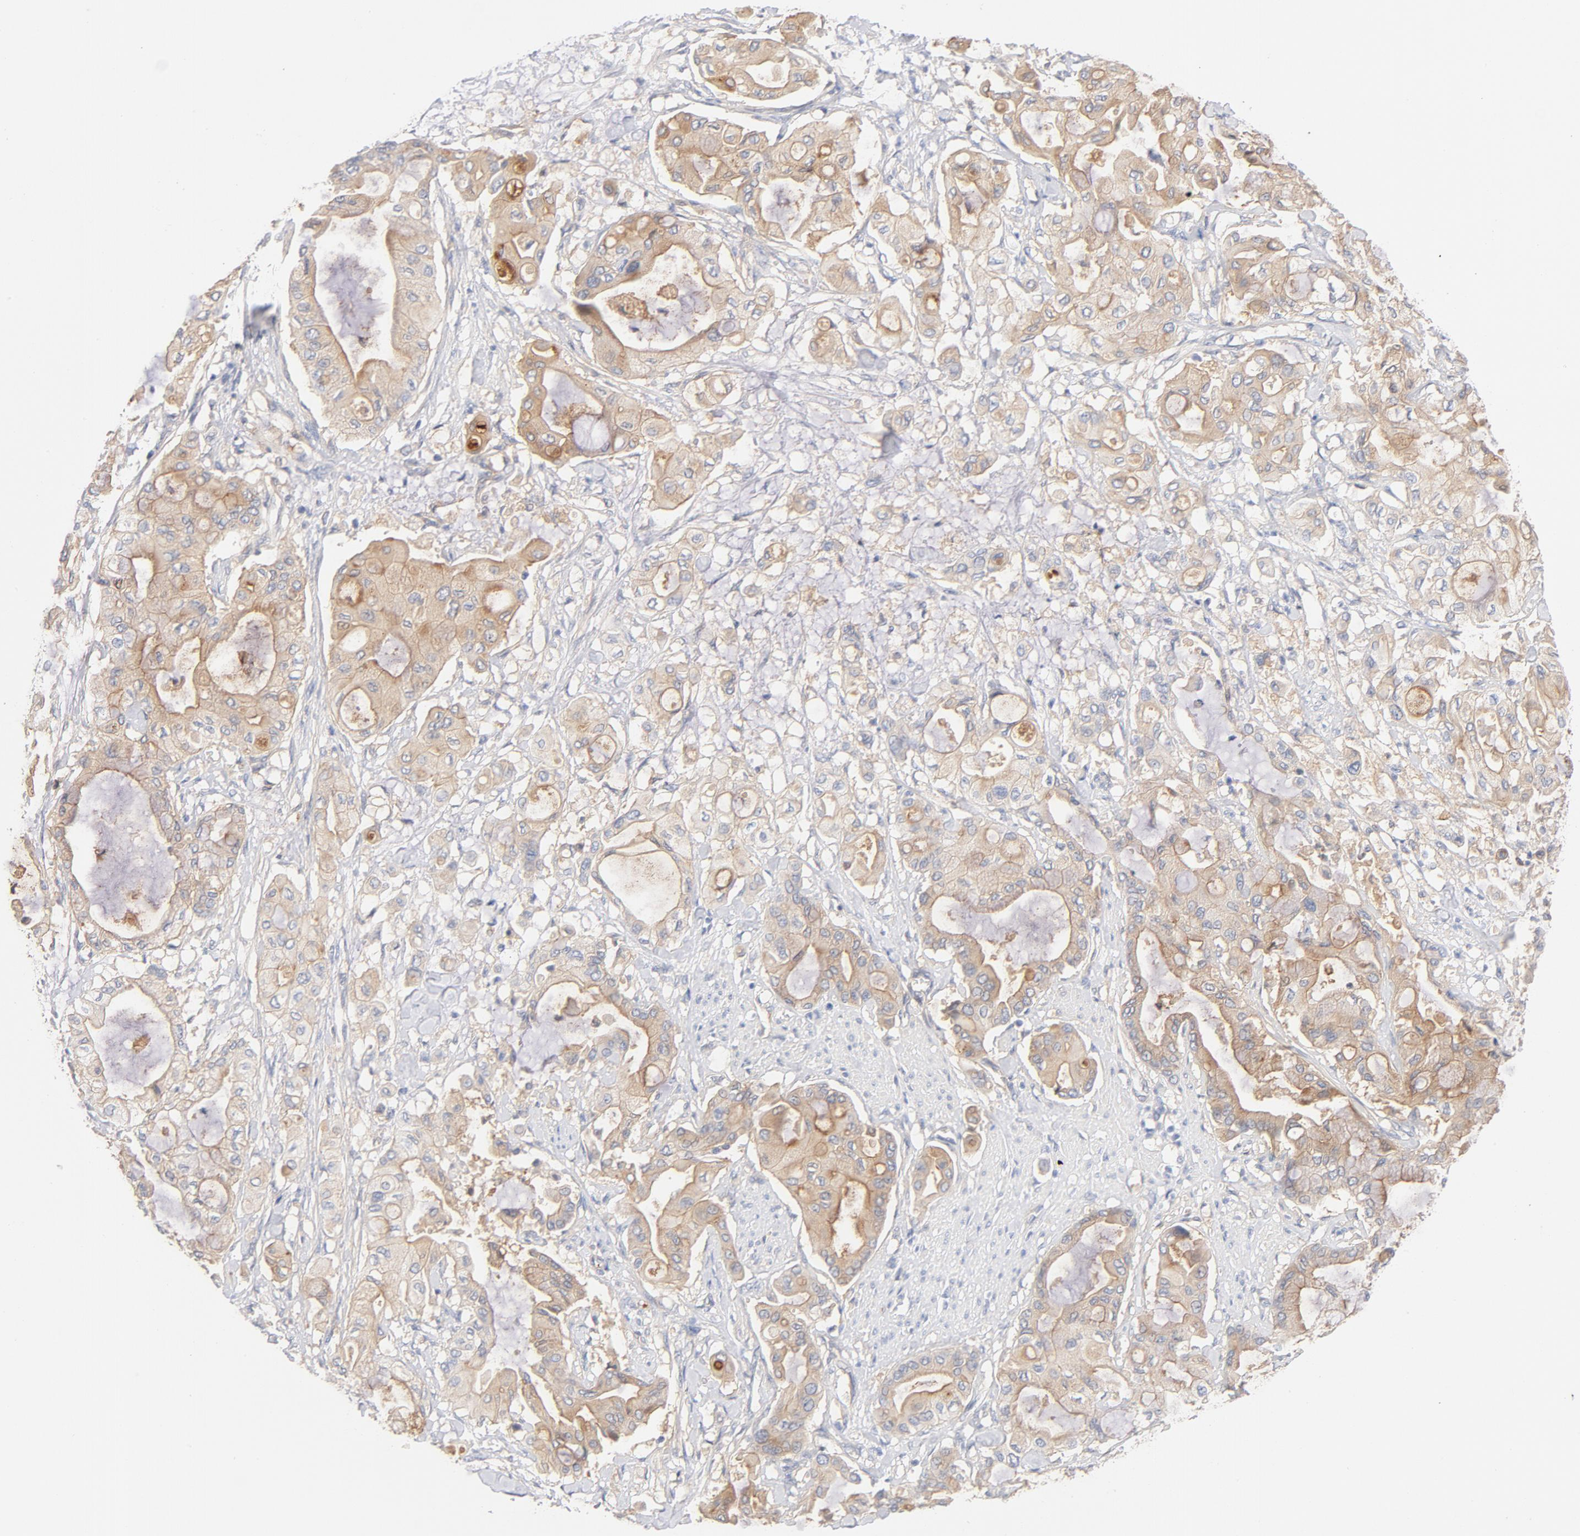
{"staining": {"intensity": "weak", "quantity": ">75%", "location": "cytoplasmic/membranous"}, "tissue": "pancreatic cancer", "cell_type": "Tumor cells", "image_type": "cancer", "snomed": [{"axis": "morphology", "description": "Adenocarcinoma, NOS"}, {"axis": "morphology", "description": "Adenocarcinoma, metastatic, NOS"}, {"axis": "topography", "description": "Lymph node"}, {"axis": "topography", "description": "Pancreas"}, {"axis": "topography", "description": "Duodenum"}], "caption": "Brown immunohistochemical staining in human pancreatic cancer displays weak cytoplasmic/membranous expression in approximately >75% of tumor cells. (DAB IHC, brown staining for protein, blue staining for nuclei).", "gene": "SRC", "patient": {"sex": "female", "age": 64}}